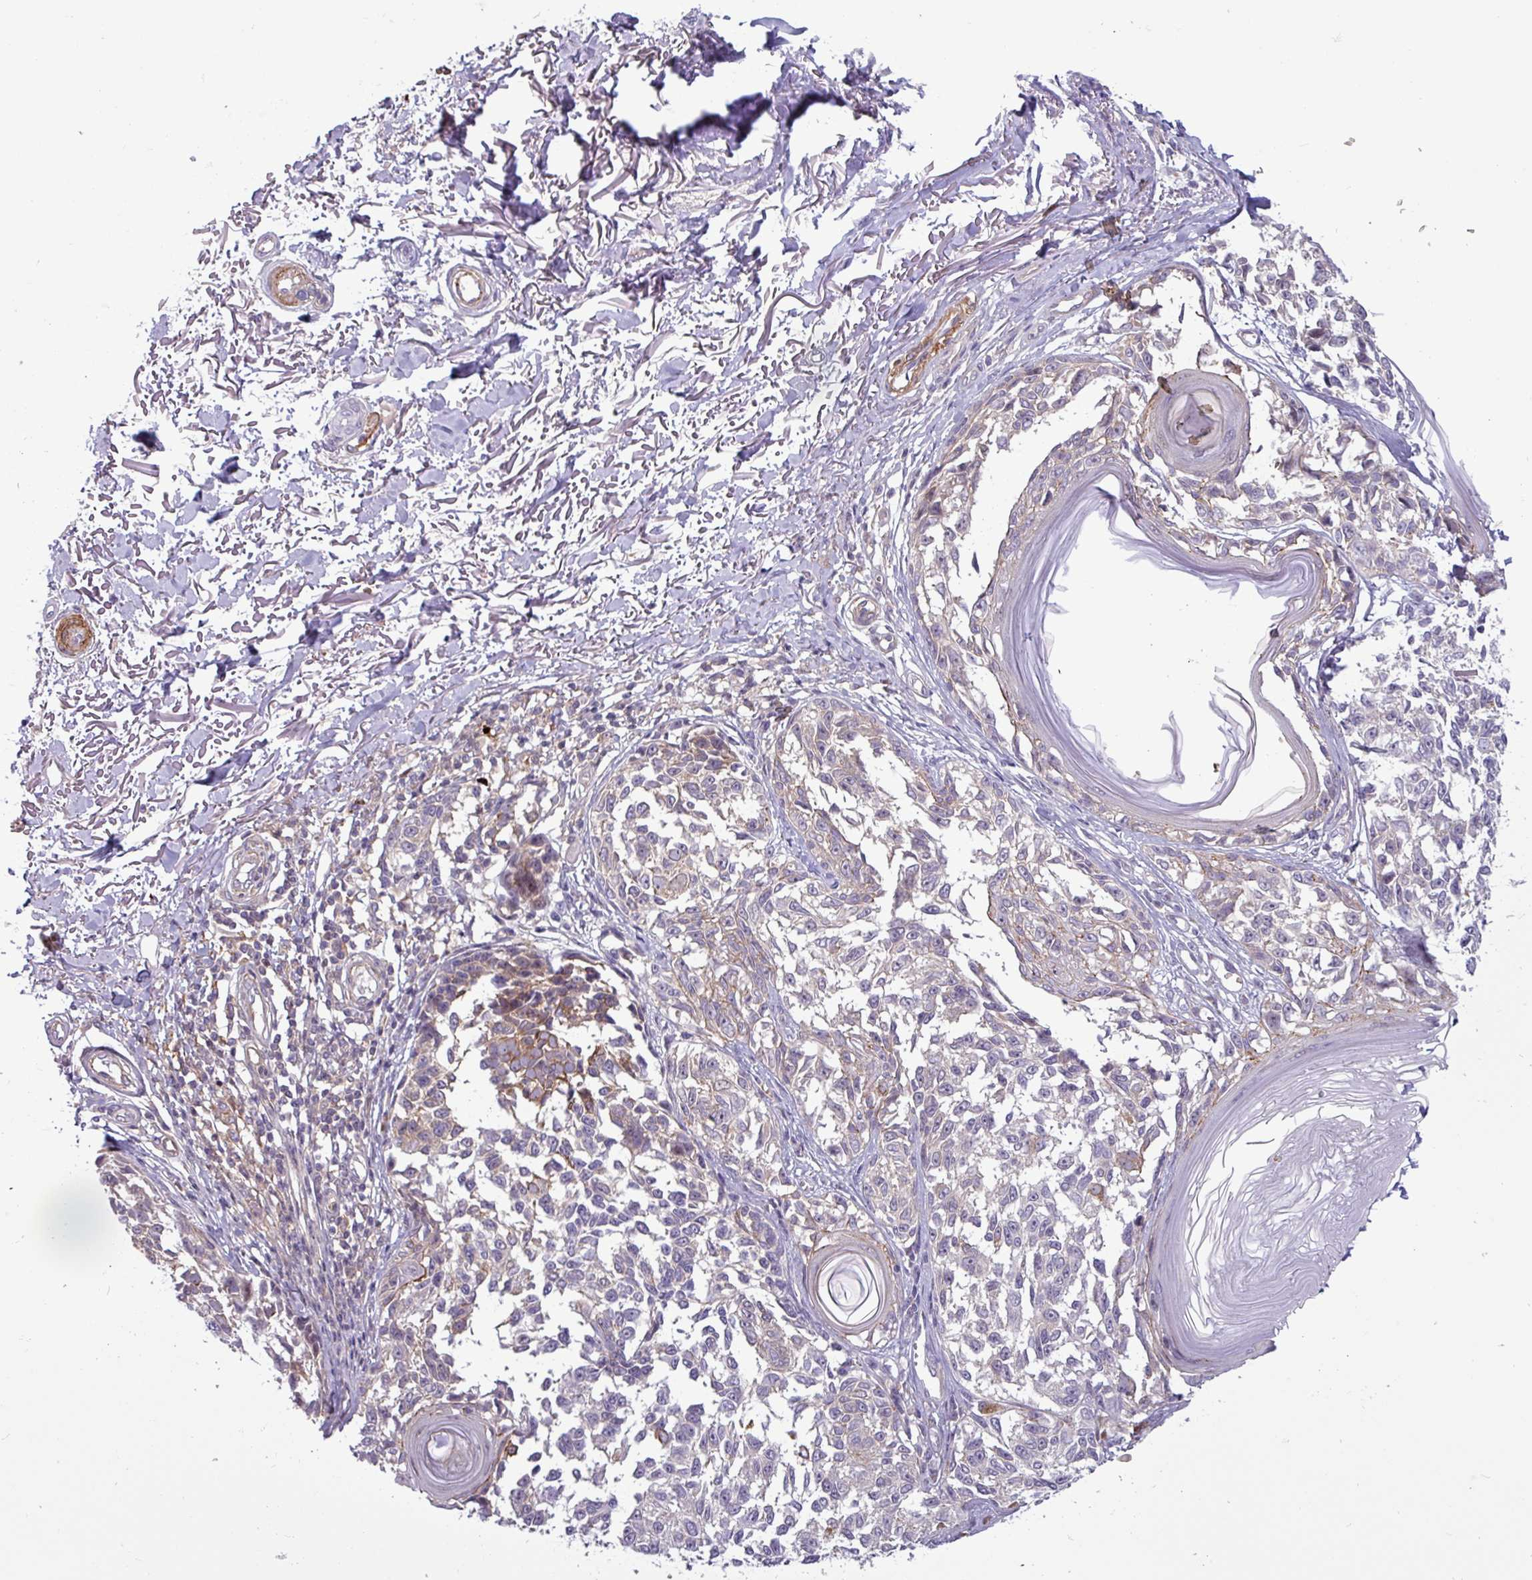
{"staining": {"intensity": "negative", "quantity": "none", "location": "none"}, "tissue": "melanoma", "cell_type": "Tumor cells", "image_type": "cancer", "snomed": [{"axis": "morphology", "description": "Malignant melanoma, NOS"}, {"axis": "topography", "description": "Skin"}], "caption": "The IHC photomicrograph has no significant expression in tumor cells of malignant melanoma tissue.", "gene": "PCED1A", "patient": {"sex": "male", "age": 73}}